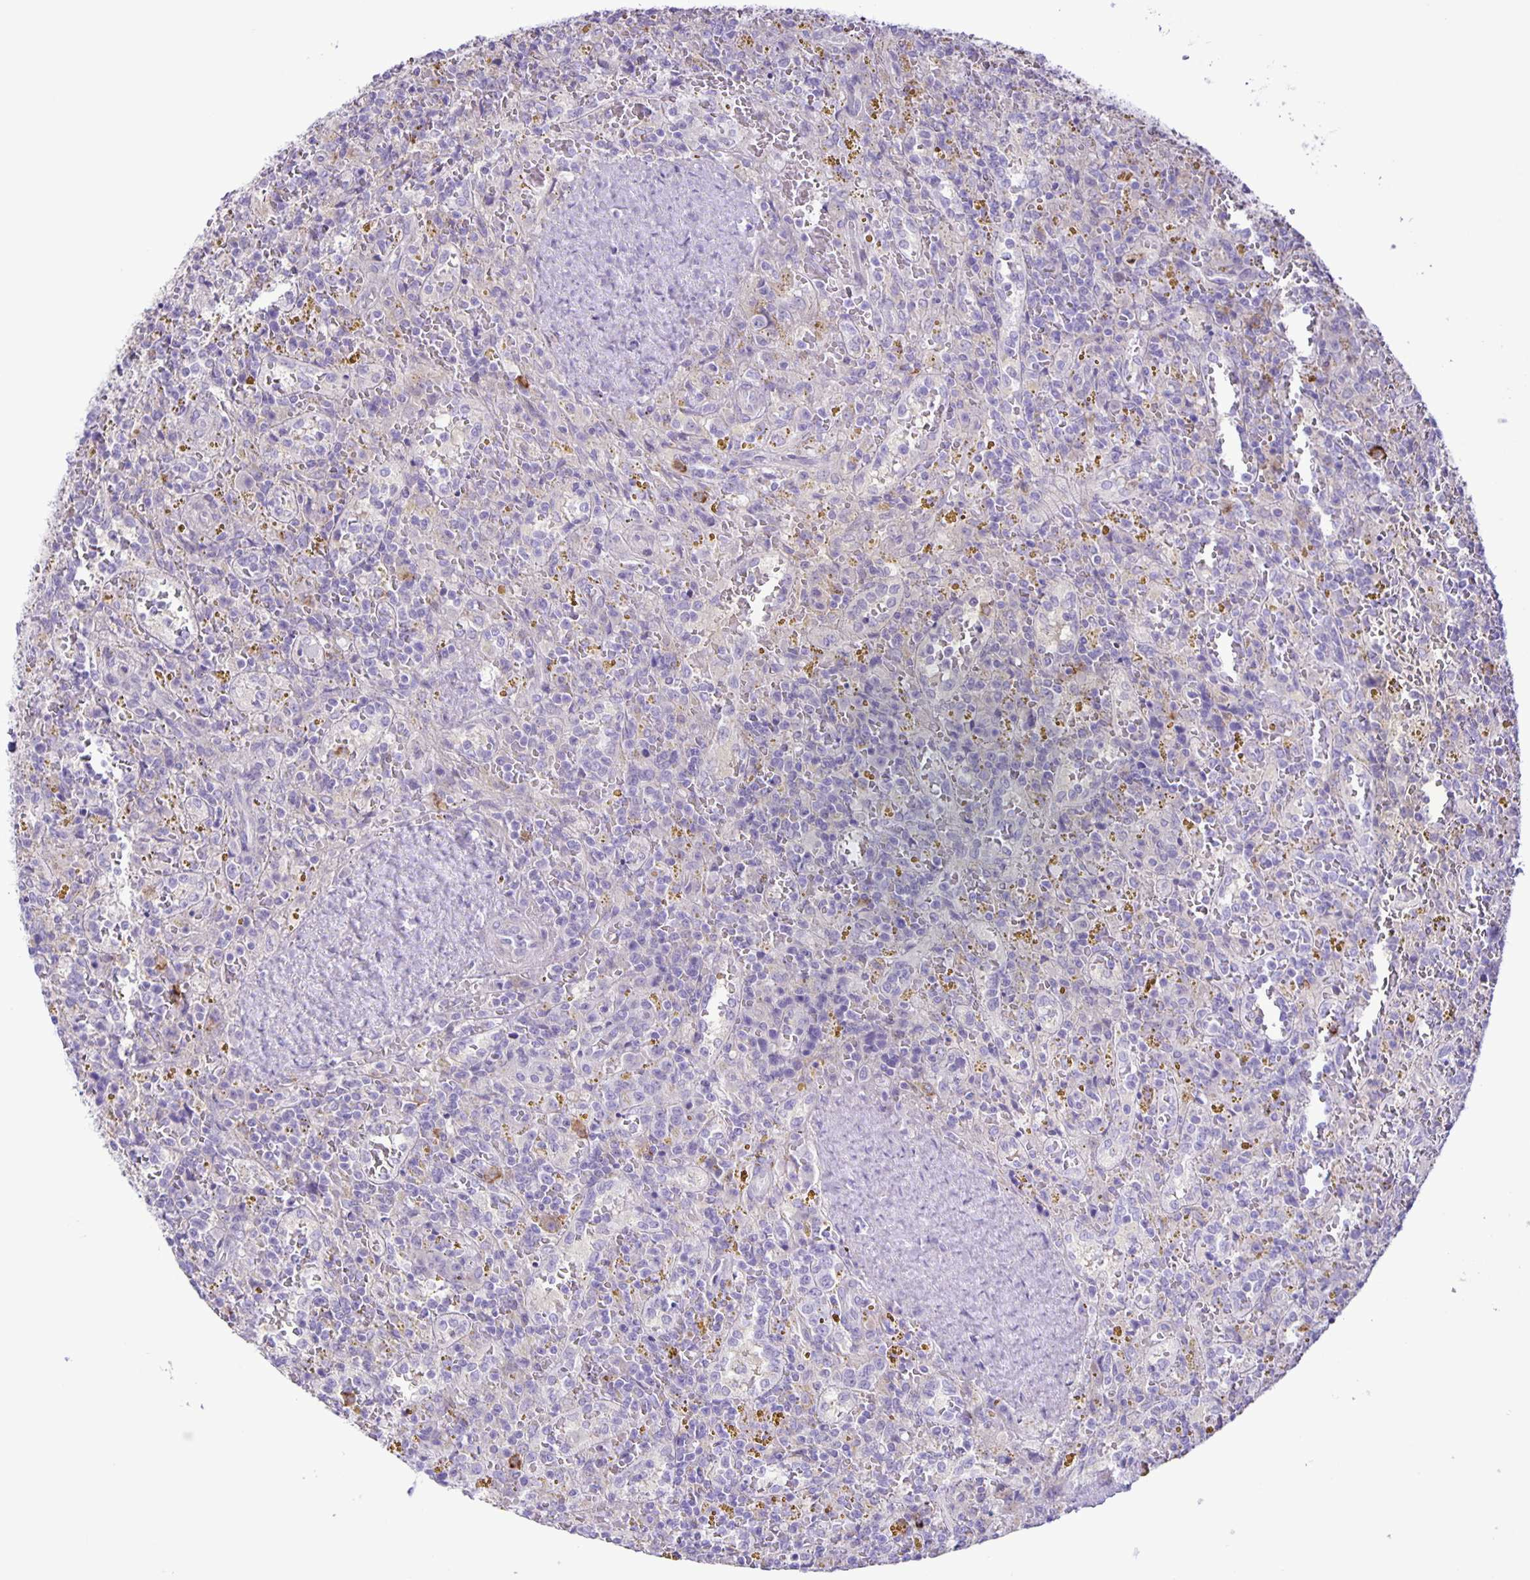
{"staining": {"intensity": "negative", "quantity": "none", "location": "none"}, "tissue": "lymphoma", "cell_type": "Tumor cells", "image_type": "cancer", "snomed": [{"axis": "morphology", "description": "Malignant lymphoma, non-Hodgkin's type, Low grade"}, {"axis": "topography", "description": "Spleen"}], "caption": "IHC image of neoplastic tissue: lymphoma stained with DAB (3,3'-diaminobenzidine) reveals no significant protein positivity in tumor cells.", "gene": "ADCK1", "patient": {"sex": "female", "age": 65}}